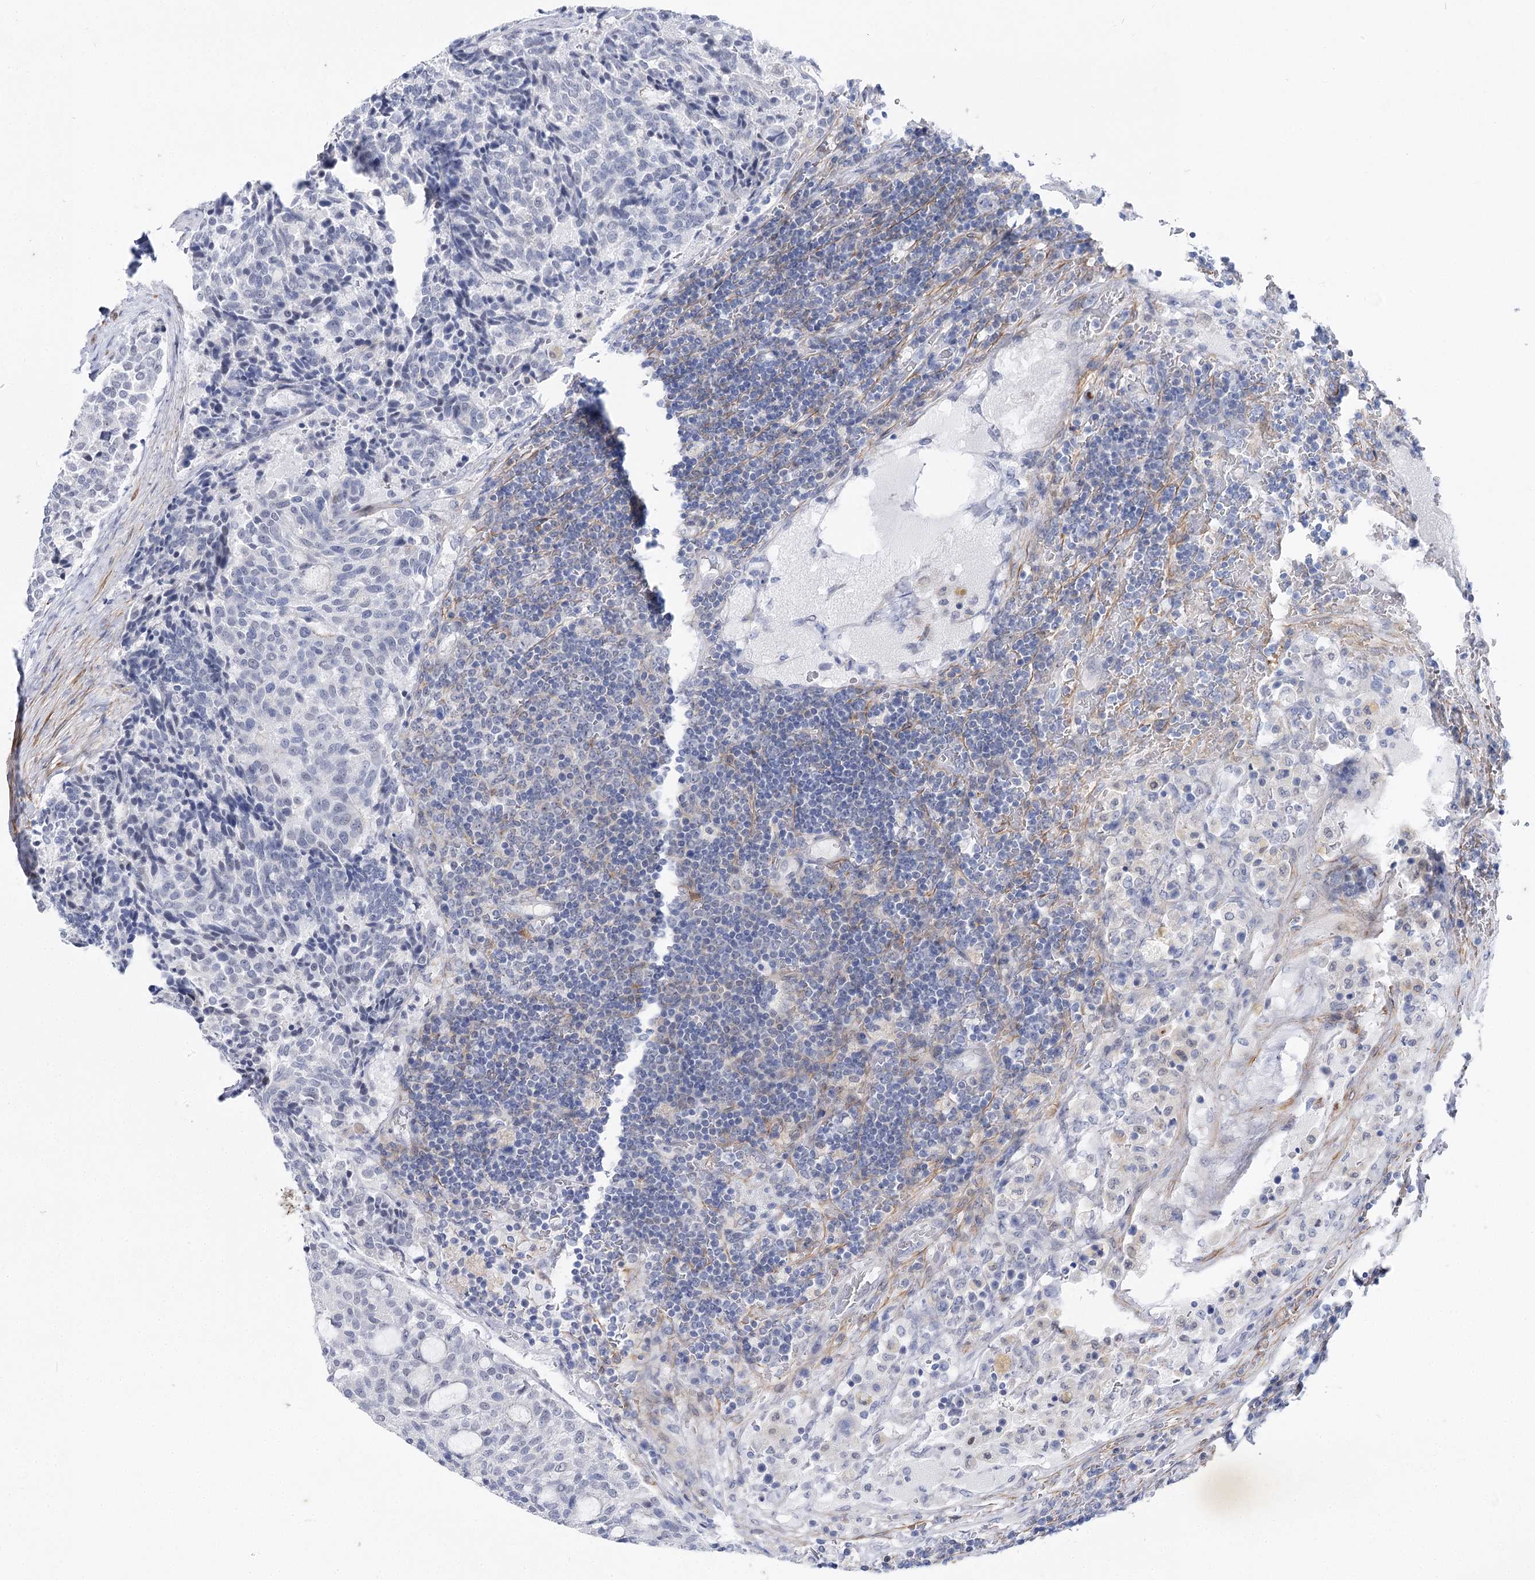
{"staining": {"intensity": "negative", "quantity": "none", "location": "none"}, "tissue": "carcinoid", "cell_type": "Tumor cells", "image_type": "cancer", "snomed": [{"axis": "morphology", "description": "Carcinoid, malignant, NOS"}, {"axis": "topography", "description": "Pancreas"}], "caption": "This is a photomicrograph of IHC staining of carcinoid (malignant), which shows no staining in tumor cells.", "gene": "AGXT2", "patient": {"sex": "female", "age": 54}}